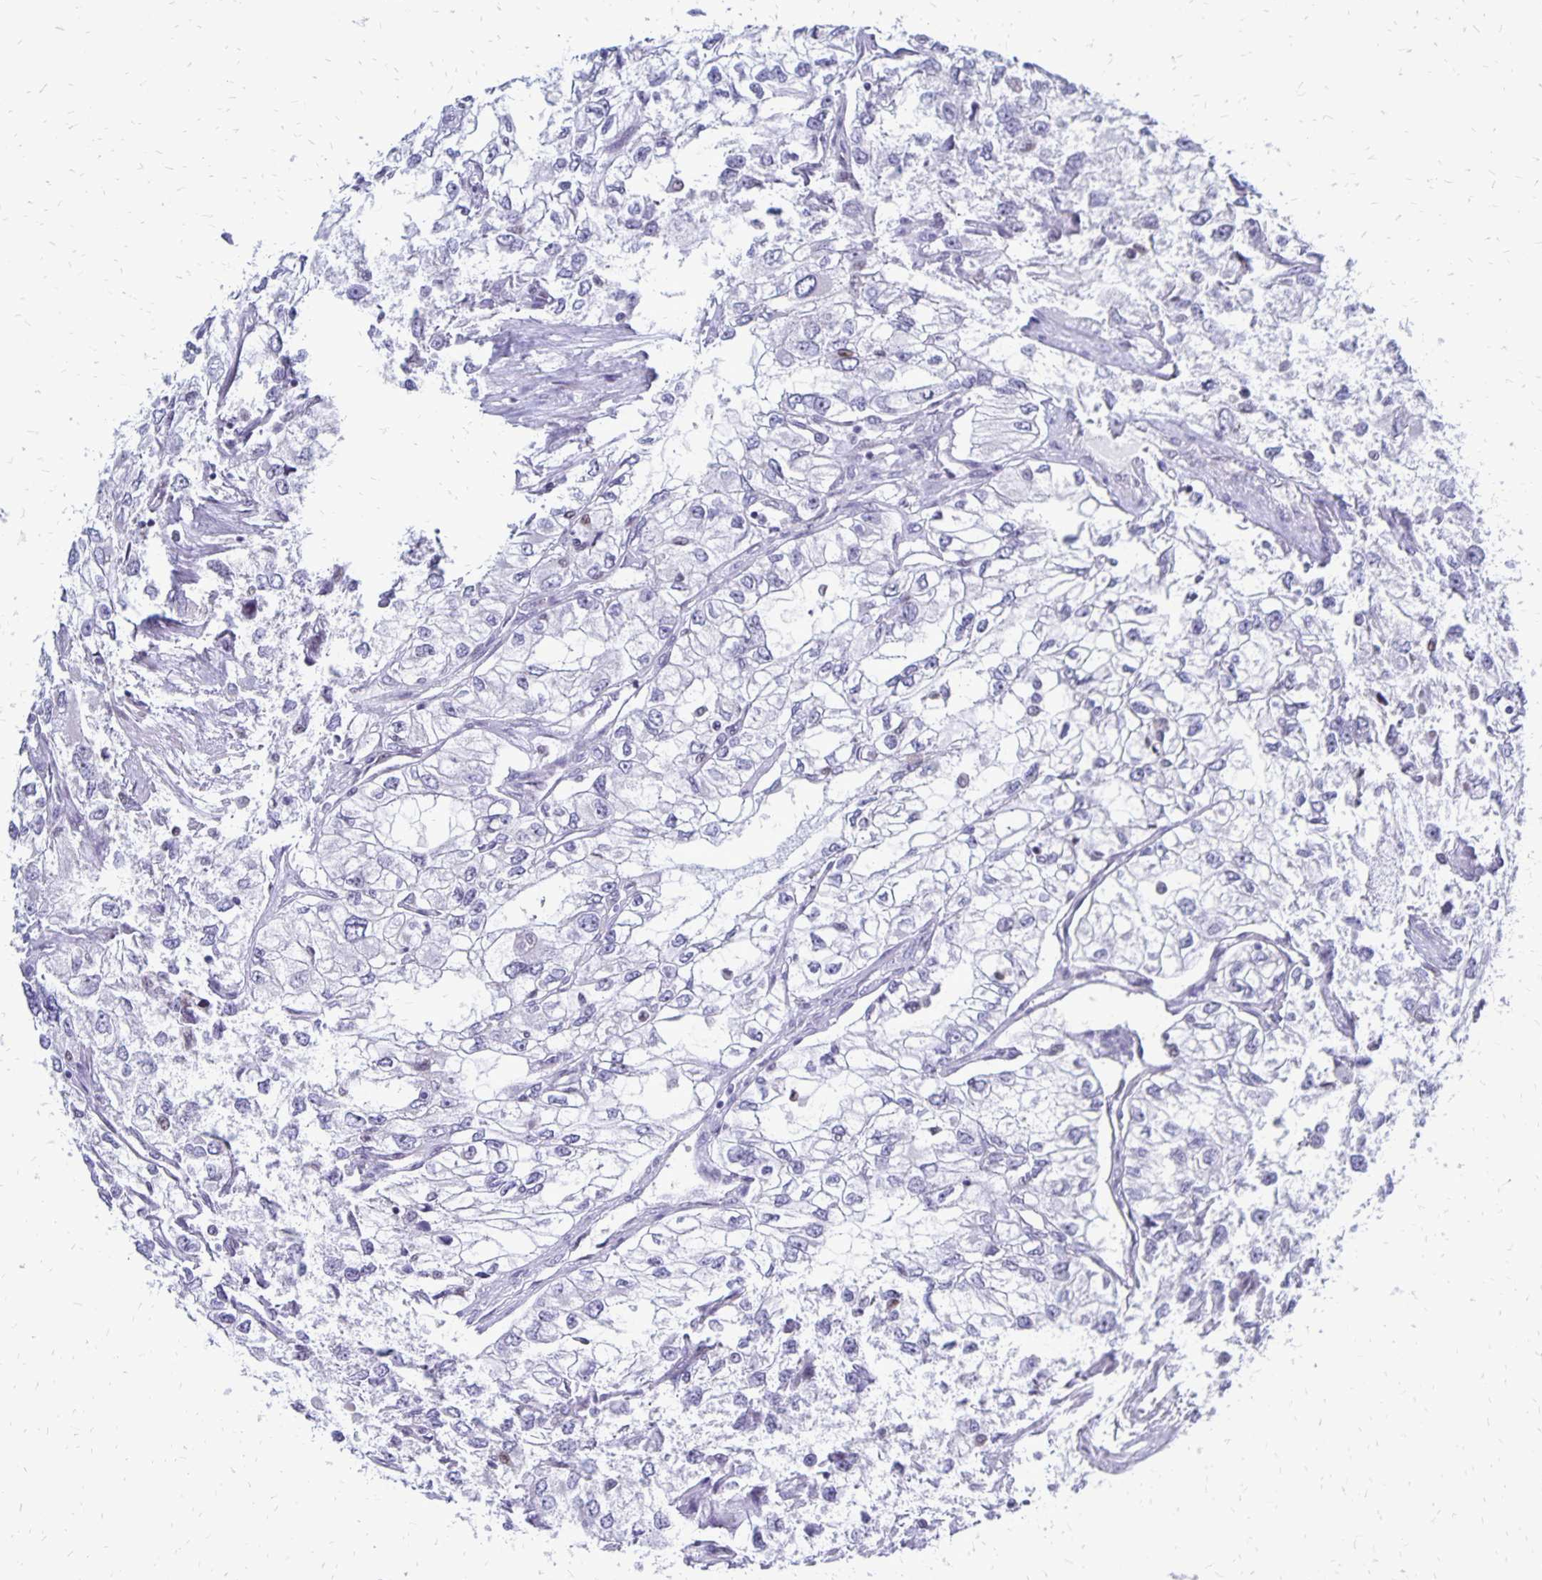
{"staining": {"intensity": "negative", "quantity": "none", "location": "none"}, "tissue": "renal cancer", "cell_type": "Tumor cells", "image_type": "cancer", "snomed": [{"axis": "morphology", "description": "Adenocarcinoma, NOS"}, {"axis": "topography", "description": "Kidney"}], "caption": "Histopathology image shows no protein expression in tumor cells of adenocarcinoma (renal) tissue. (DAB immunohistochemistry (IHC) with hematoxylin counter stain).", "gene": "DCK", "patient": {"sex": "female", "age": 59}}